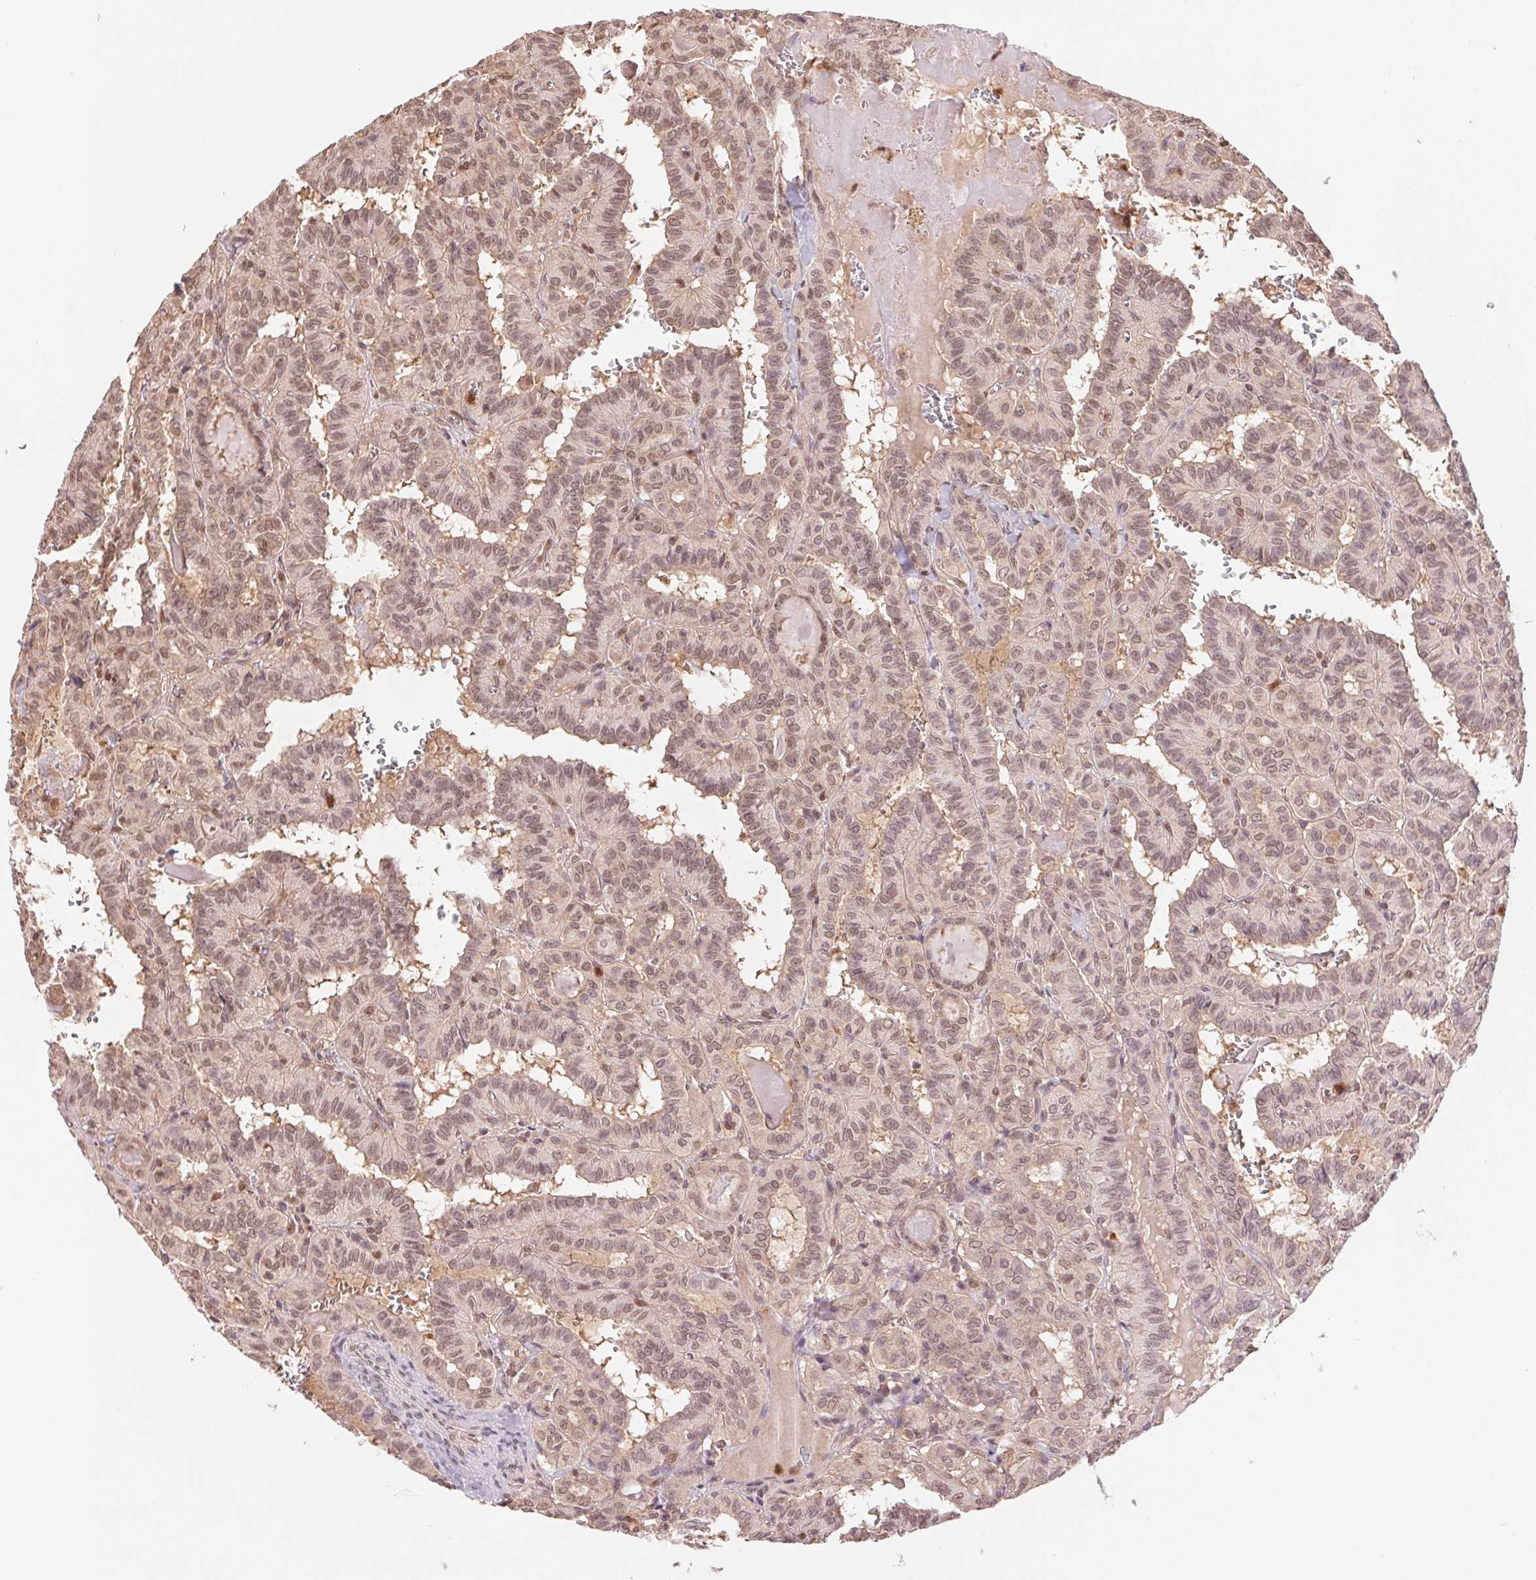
{"staining": {"intensity": "weak", "quantity": ">75%", "location": "nuclear"}, "tissue": "thyroid cancer", "cell_type": "Tumor cells", "image_type": "cancer", "snomed": [{"axis": "morphology", "description": "Papillary adenocarcinoma, NOS"}, {"axis": "topography", "description": "Thyroid gland"}], "caption": "This micrograph displays immunohistochemistry (IHC) staining of human papillary adenocarcinoma (thyroid), with low weak nuclear staining in approximately >75% of tumor cells.", "gene": "CDC123", "patient": {"sex": "female", "age": 21}}